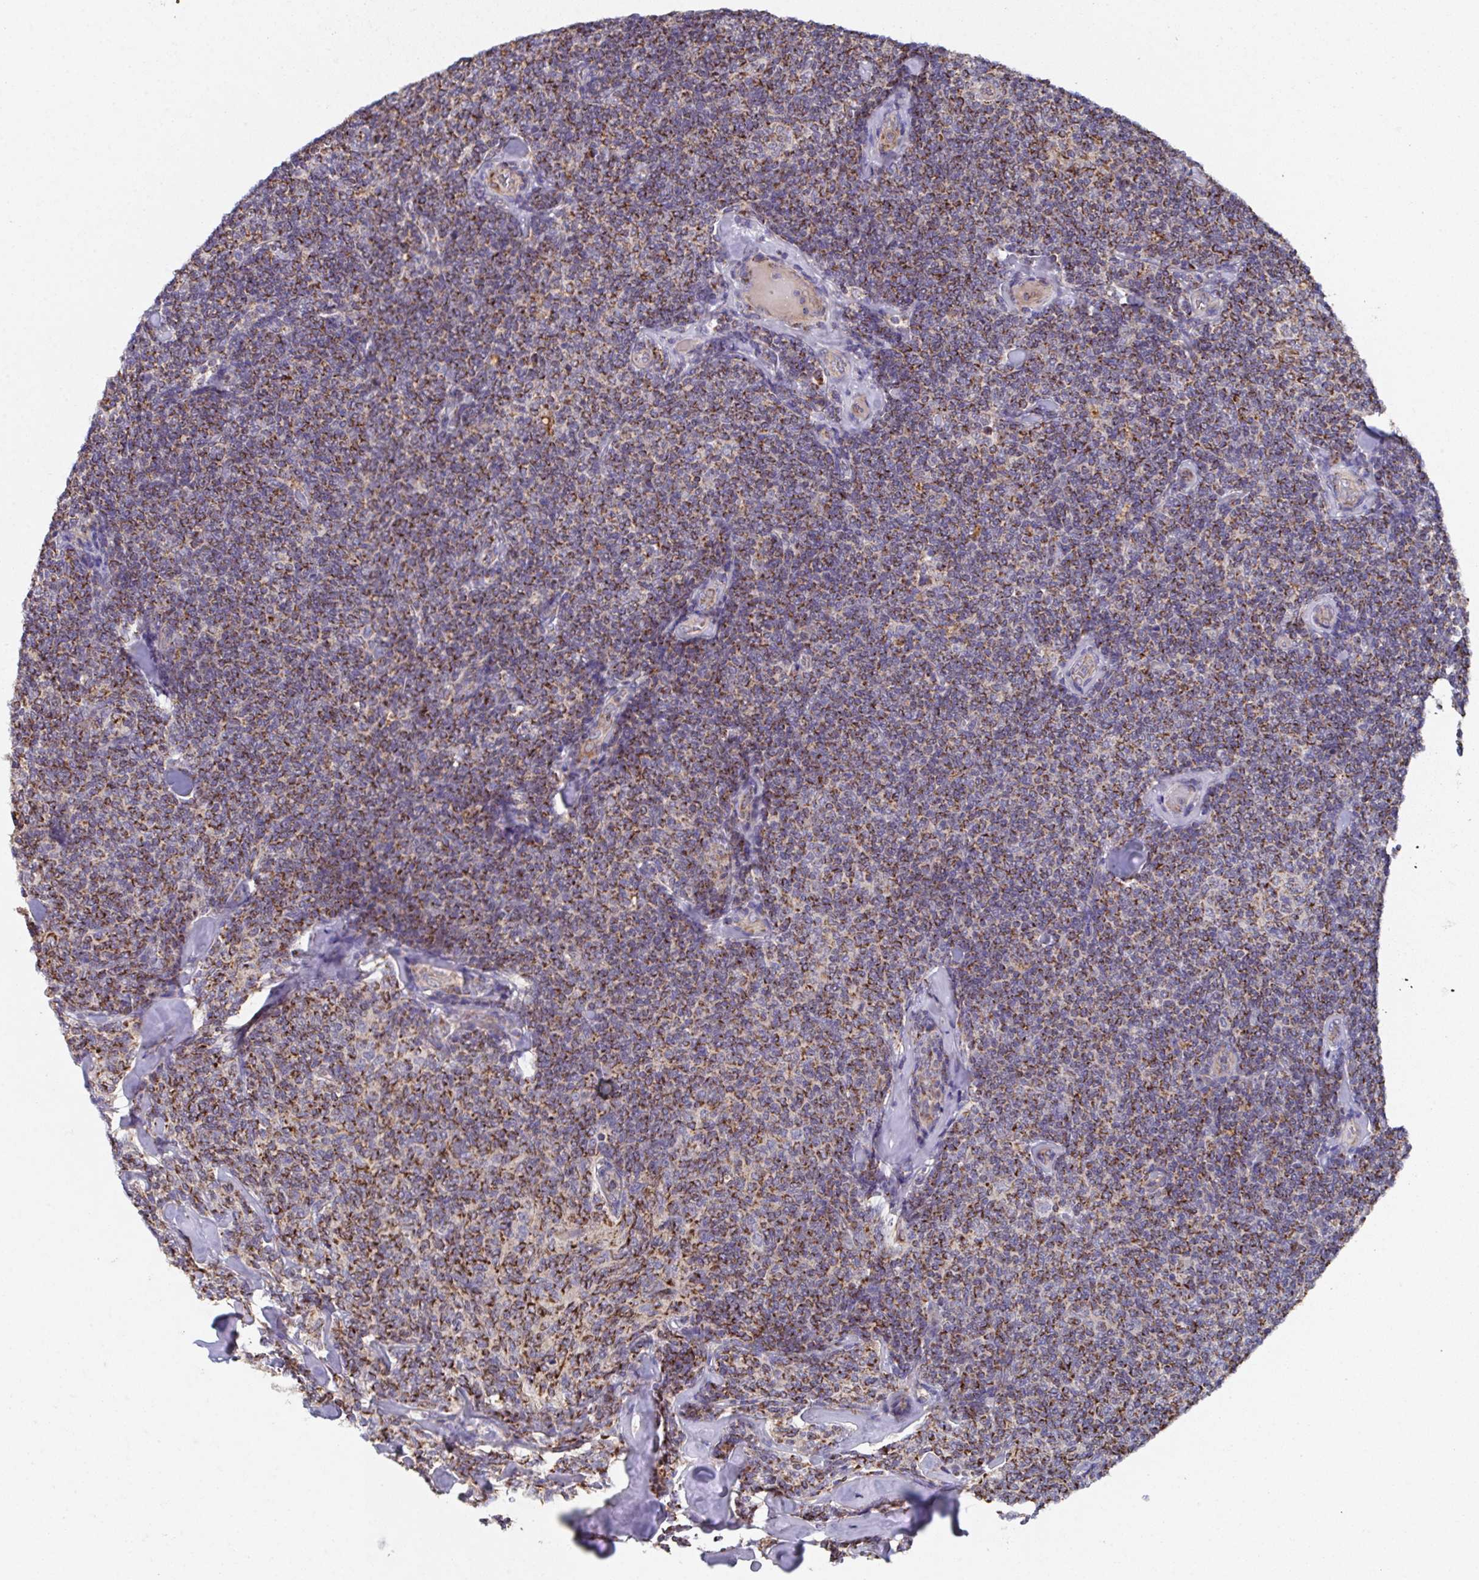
{"staining": {"intensity": "moderate", "quantity": ">75%", "location": "cytoplasmic/membranous"}, "tissue": "lymphoma", "cell_type": "Tumor cells", "image_type": "cancer", "snomed": [{"axis": "morphology", "description": "Malignant lymphoma, non-Hodgkin's type, Low grade"}, {"axis": "topography", "description": "Lymph node"}], "caption": "Human lymphoma stained with a protein marker displays moderate staining in tumor cells.", "gene": "MT-ND3", "patient": {"sex": "female", "age": 56}}